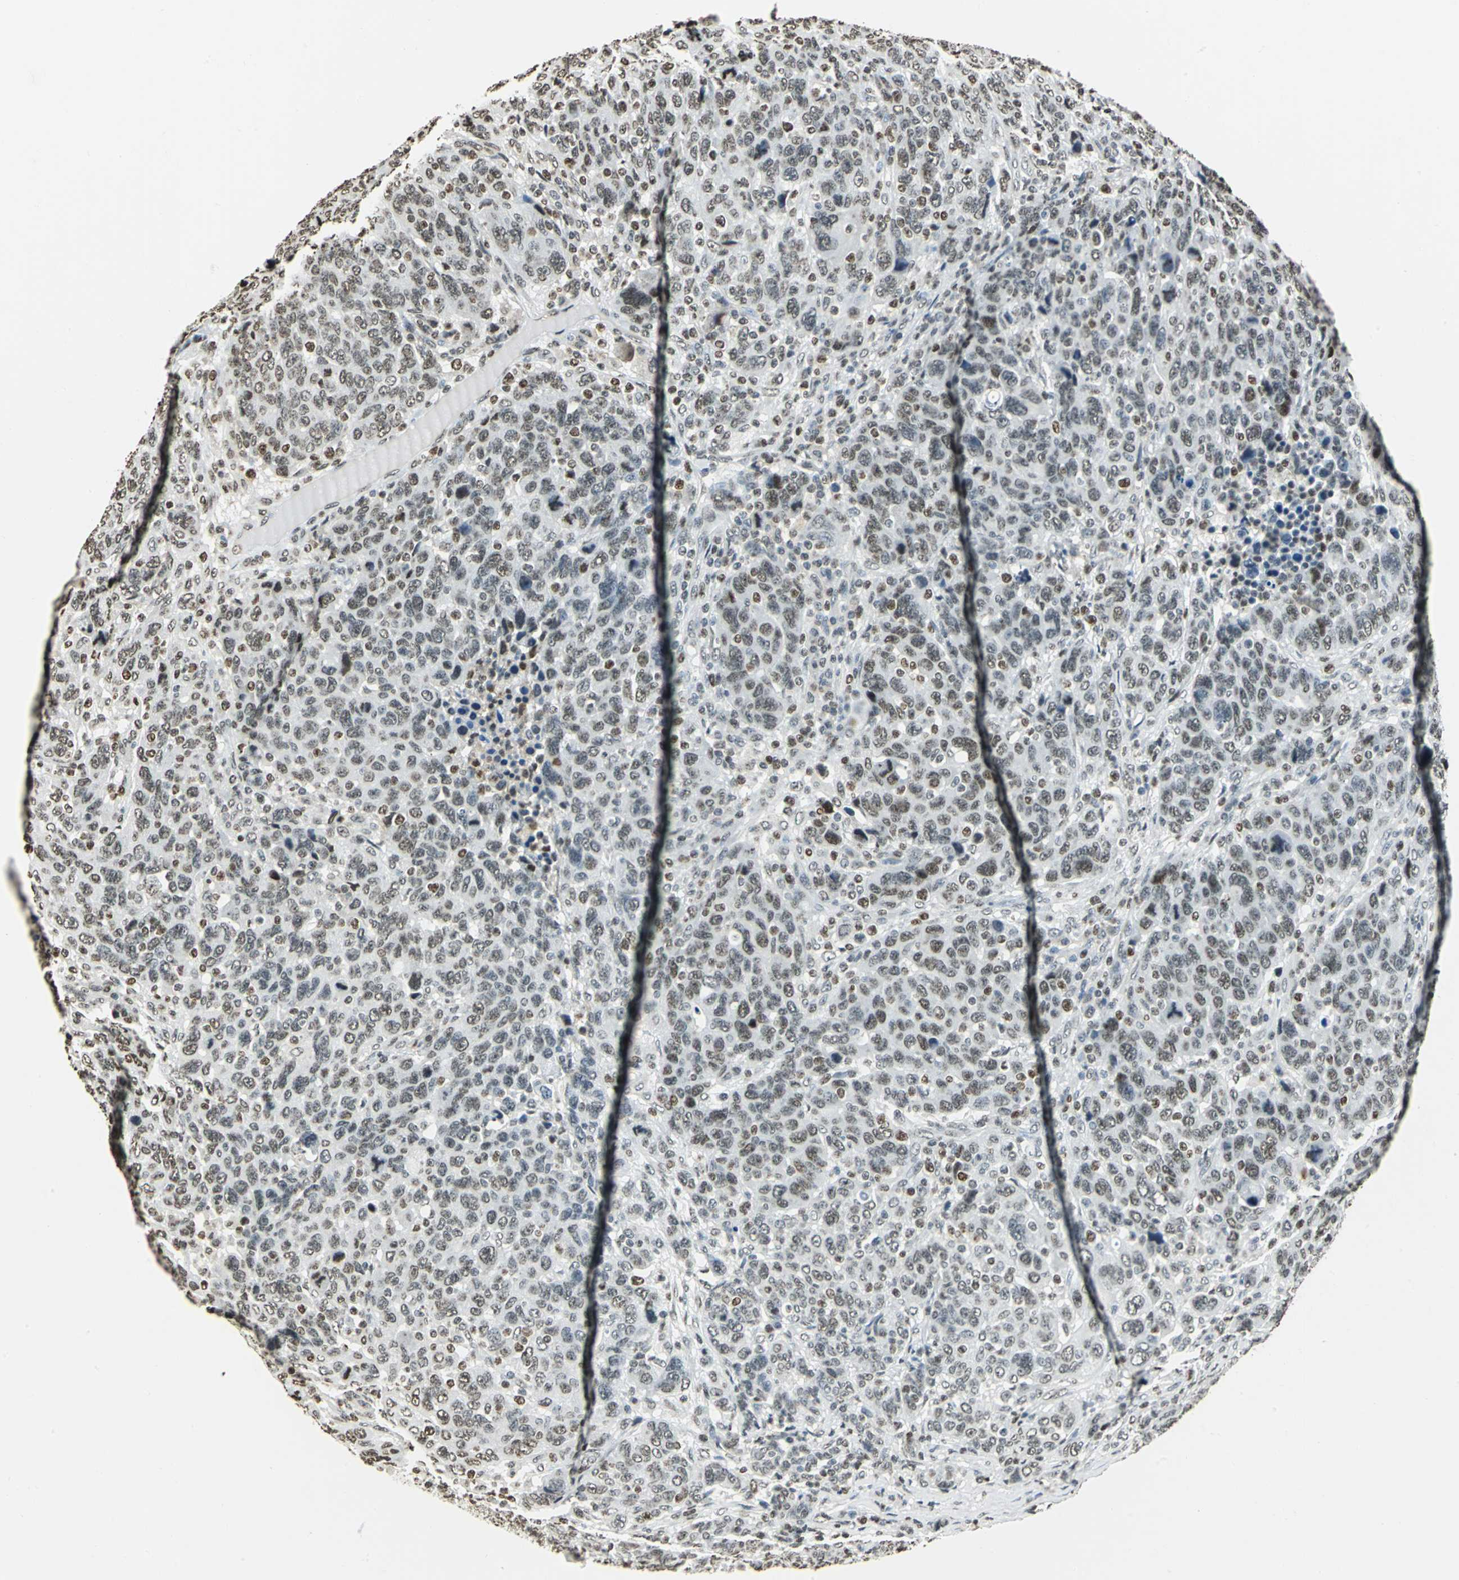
{"staining": {"intensity": "moderate", "quantity": ">75%", "location": "nuclear"}, "tissue": "breast cancer", "cell_type": "Tumor cells", "image_type": "cancer", "snomed": [{"axis": "morphology", "description": "Duct carcinoma"}, {"axis": "topography", "description": "Breast"}], "caption": "Approximately >75% of tumor cells in human infiltrating ductal carcinoma (breast) exhibit moderate nuclear protein positivity as visualized by brown immunohistochemical staining.", "gene": "MCM4", "patient": {"sex": "female", "age": 37}}